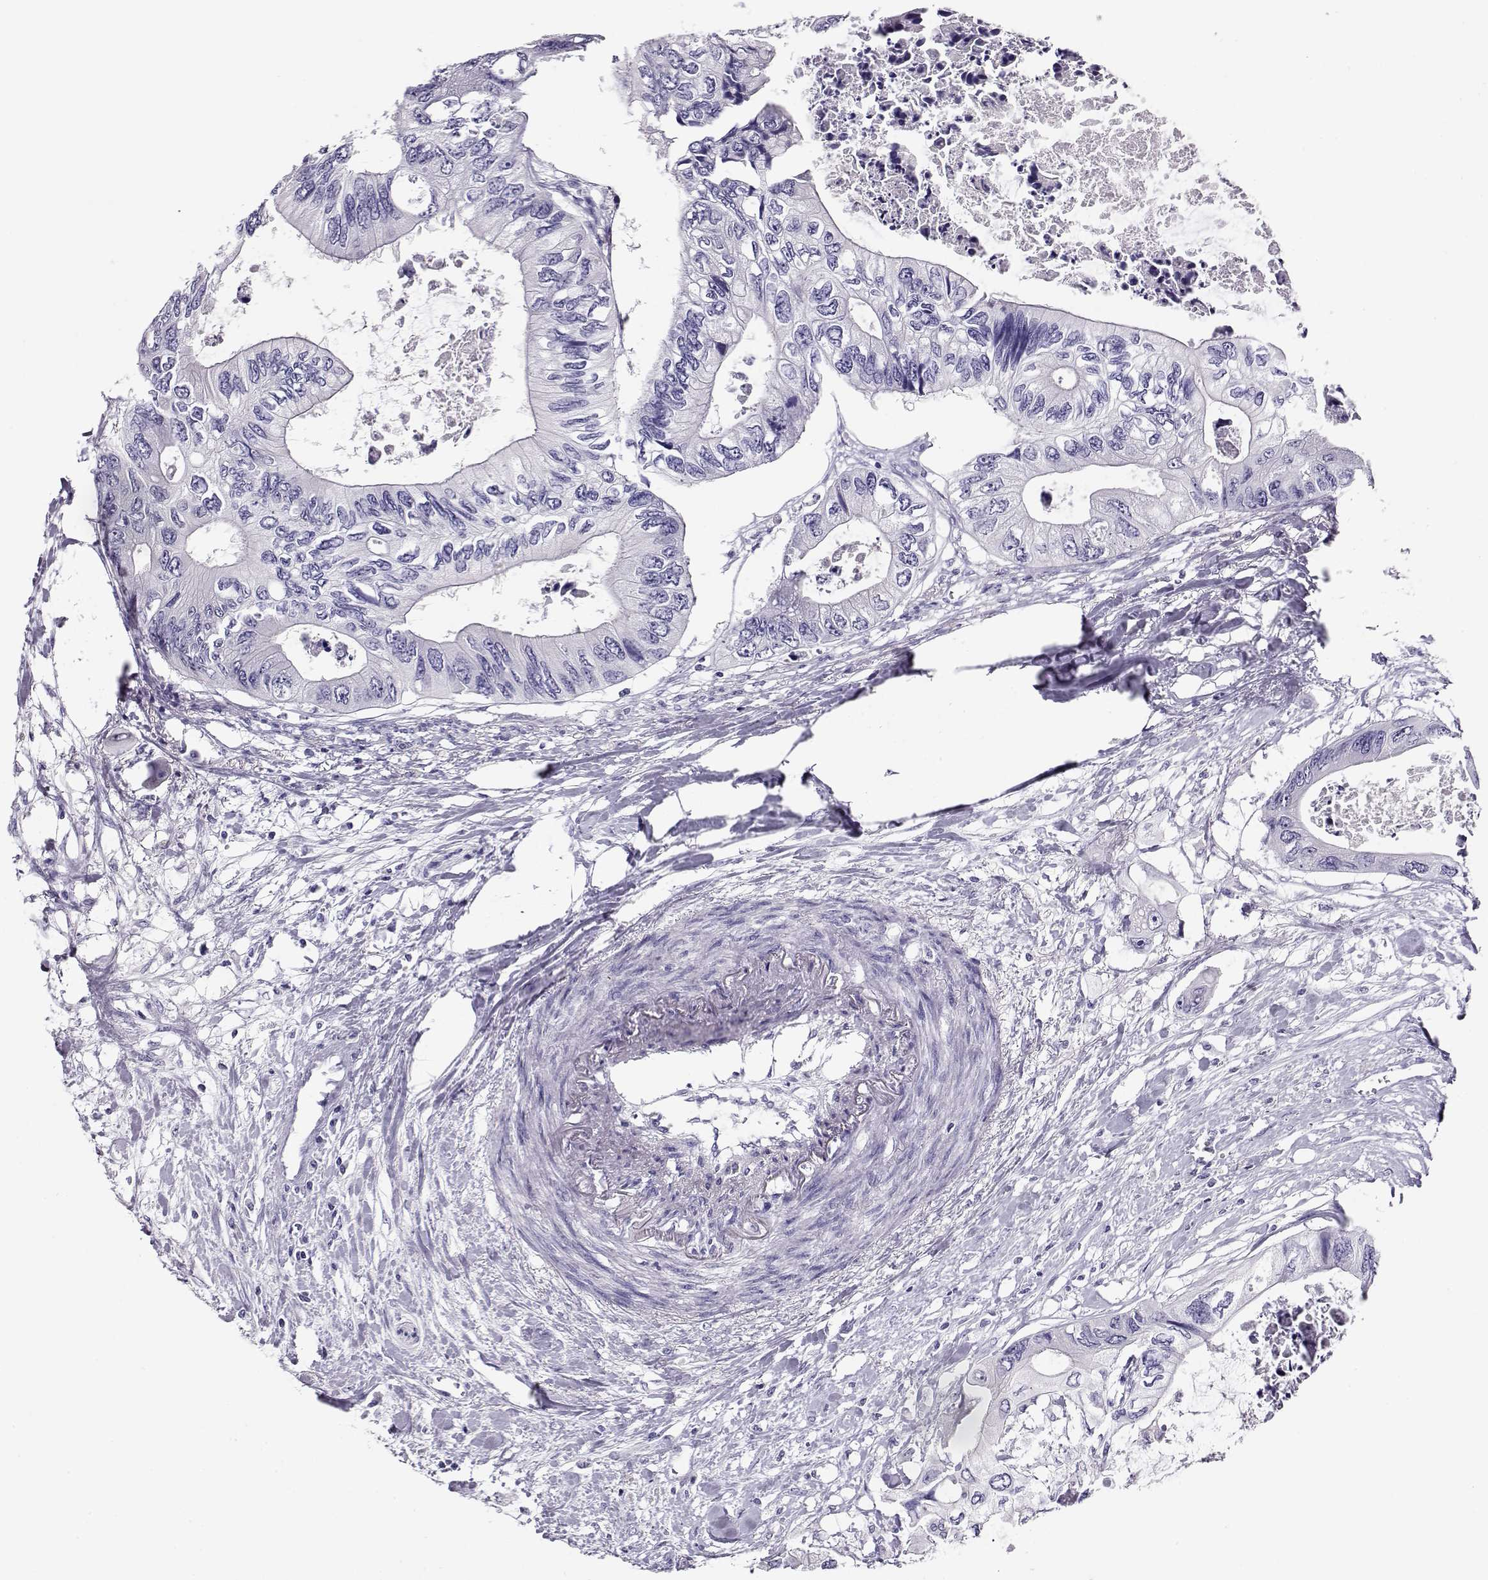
{"staining": {"intensity": "negative", "quantity": "none", "location": "none"}, "tissue": "colorectal cancer", "cell_type": "Tumor cells", "image_type": "cancer", "snomed": [{"axis": "morphology", "description": "Adenocarcinoma, NOS"}, {"axis": "topography", "description": "Rectum"}], "caption": "IHC micrograph of neoplastic tissue: colorectal cancer stained with DAB (3,3'-diaminobenzidine) reveals no significant protein positivity in tumor cells.", "gene": "CRX", "patient": {"sex": "male", "age": 63}}